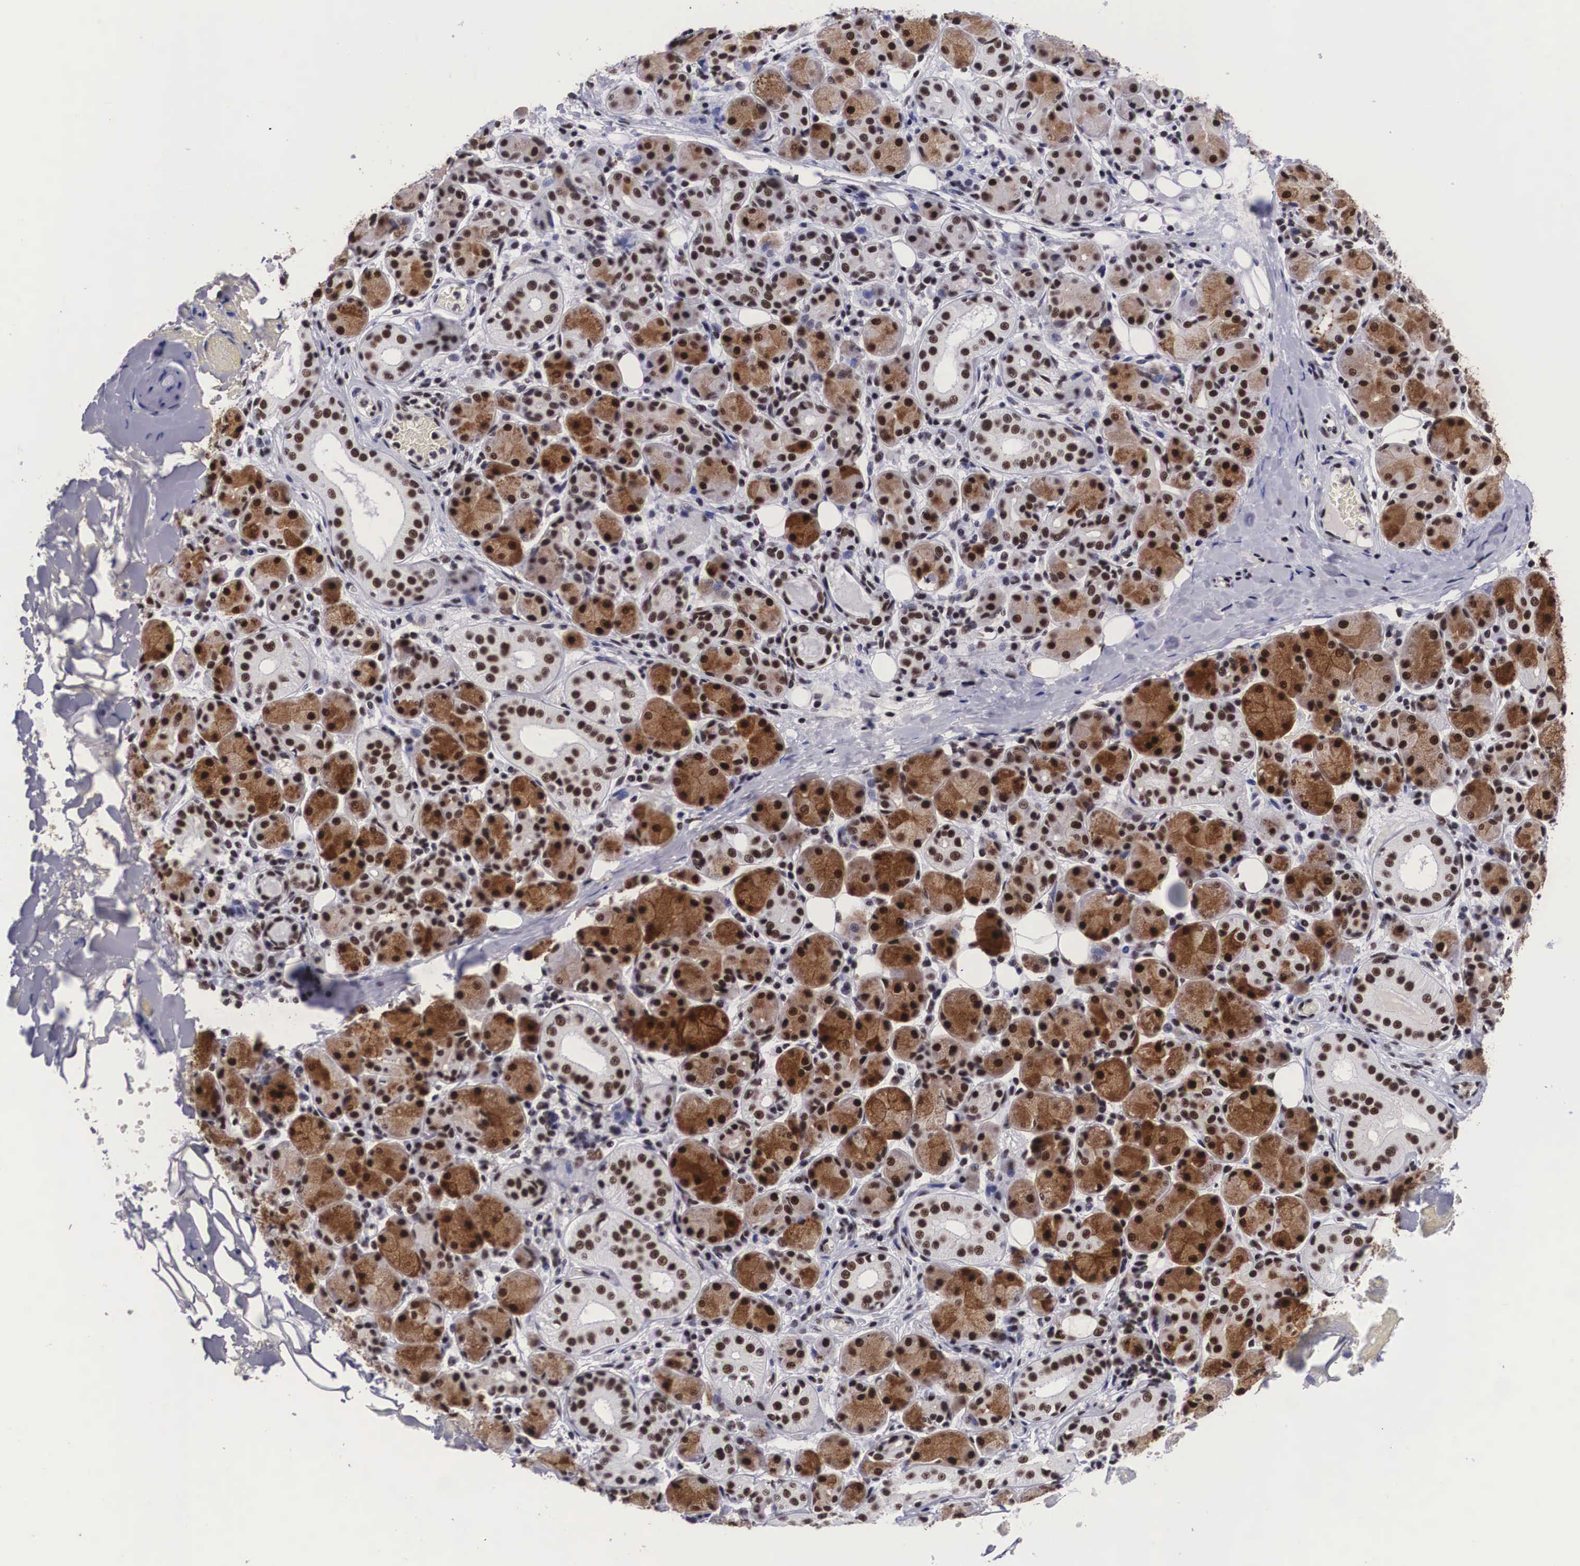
{"staining": {"intensity": "moderate", "quantity": ">75%", "location": "cytoplasmic/membranous,nuclear"}, "tissue": "salivary gland", "cell_type": "Glandular cells", "image_type": "normal", "snomed": [{"axis": "morphology", "description": "Normal tissue, NOS"}, {"axis": "topography", "description": "Salivary gland"}, {"axis": "topography", "description": "Peripheral nerve tissue"}], "caption": "Protein expression analysis of unremarkable salivary gland reveals moderate cytoplasmic/membranous,nuclear expression in about >75% of glandular cells. The staining was performed using DAB to visualize the protein expression in brown, while the nuclei were stained in blue with hematoxylin (Magnification: 20x).", "gene": "SF3A1", "patient": {"sex": "male", "age": 62}}